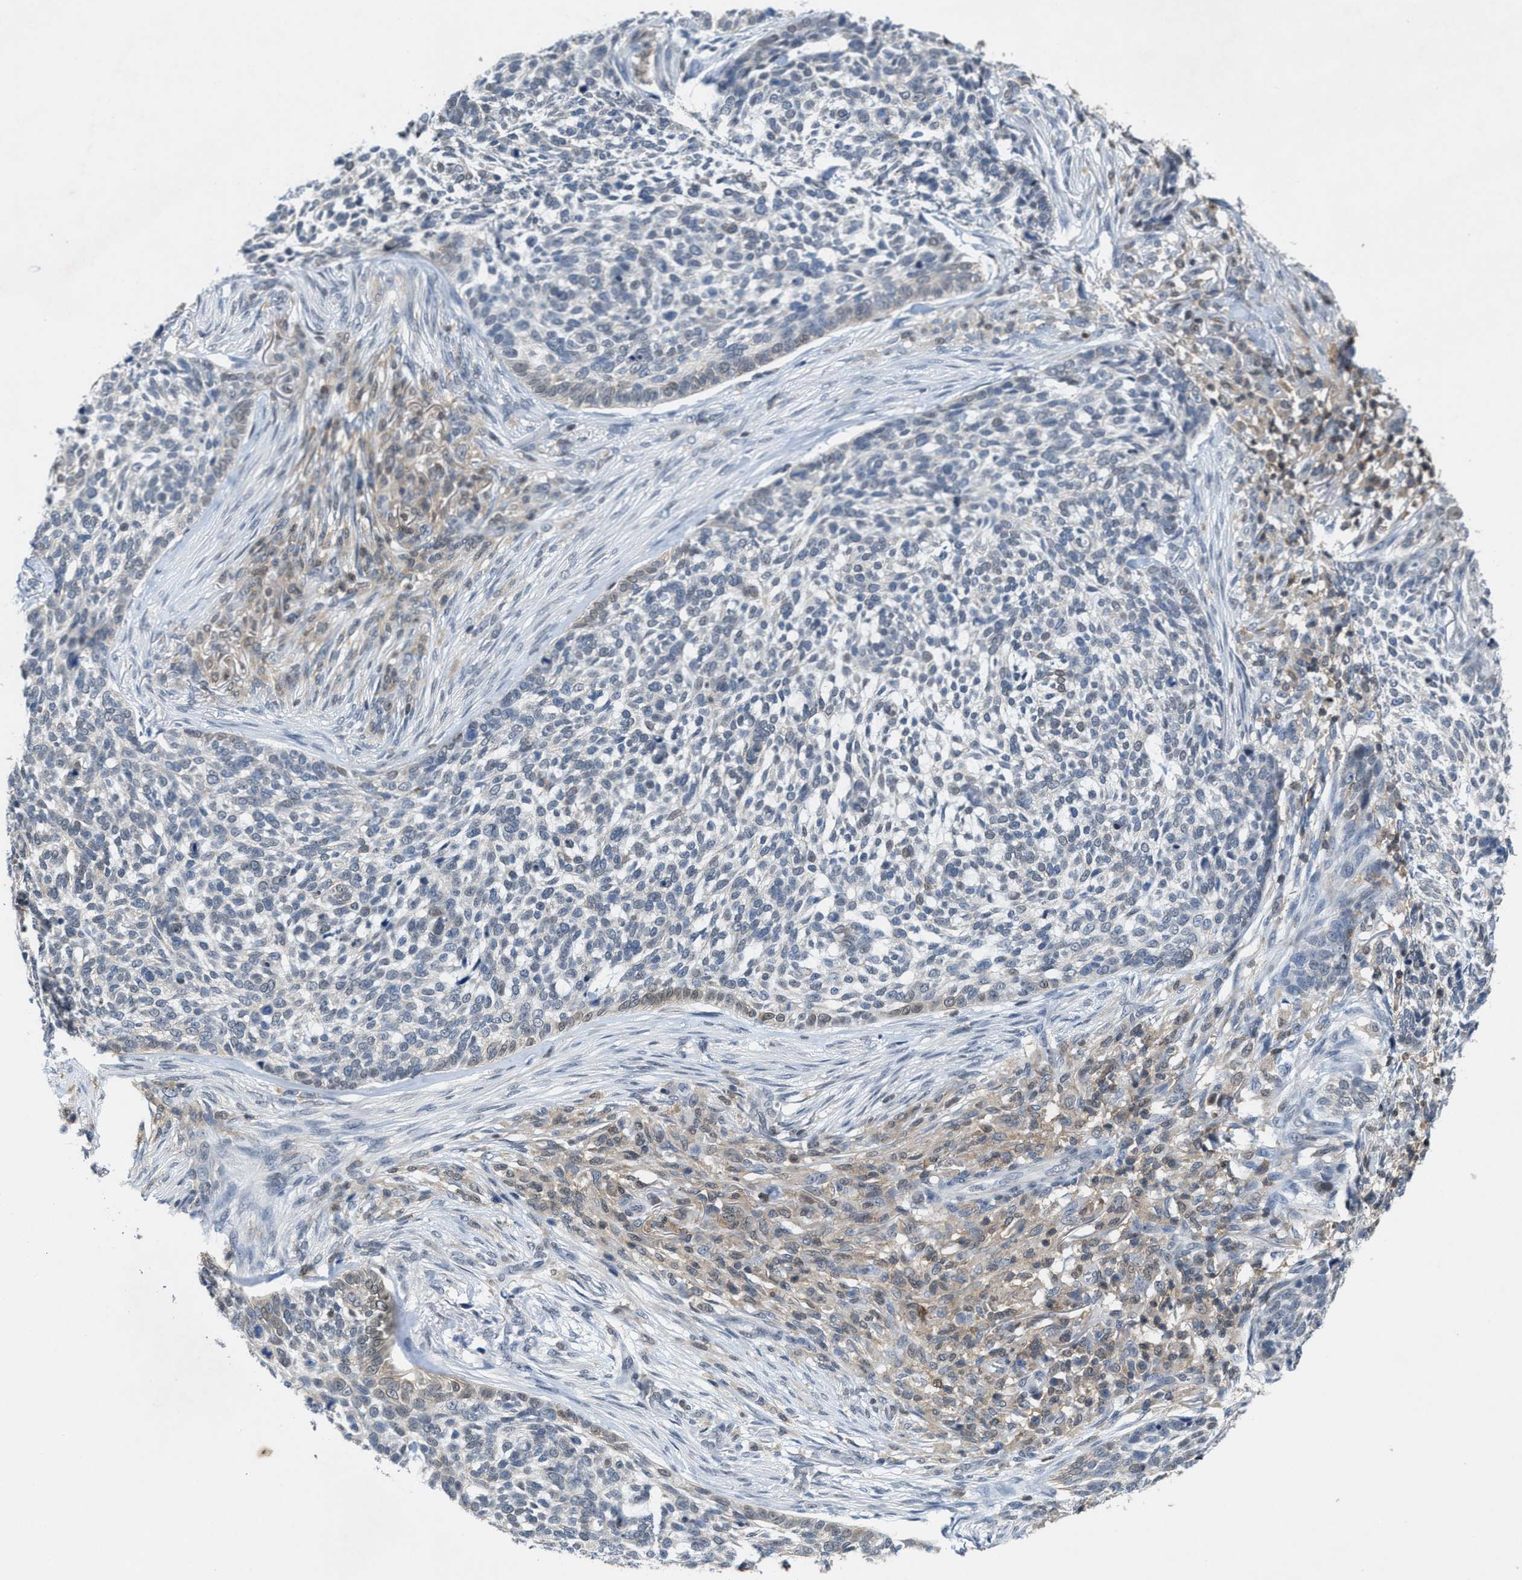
{"staining": {"intensity": "negative", "quantity": "none", "location": "none"}, "tissue": "skin cancer", "cell_type": "Tumor cells", "image_type": "cancer", "snomed": [{"axis": "morphology", "description": "Basal cell carcinoma"}, {"axis": "topography", "description": "Skin"}], "caption": "Image shows no protein staining in tumor cells of skin cancer tissue.", "gene": "FGD3", "patient": {"sex": "female", "age": 64}}